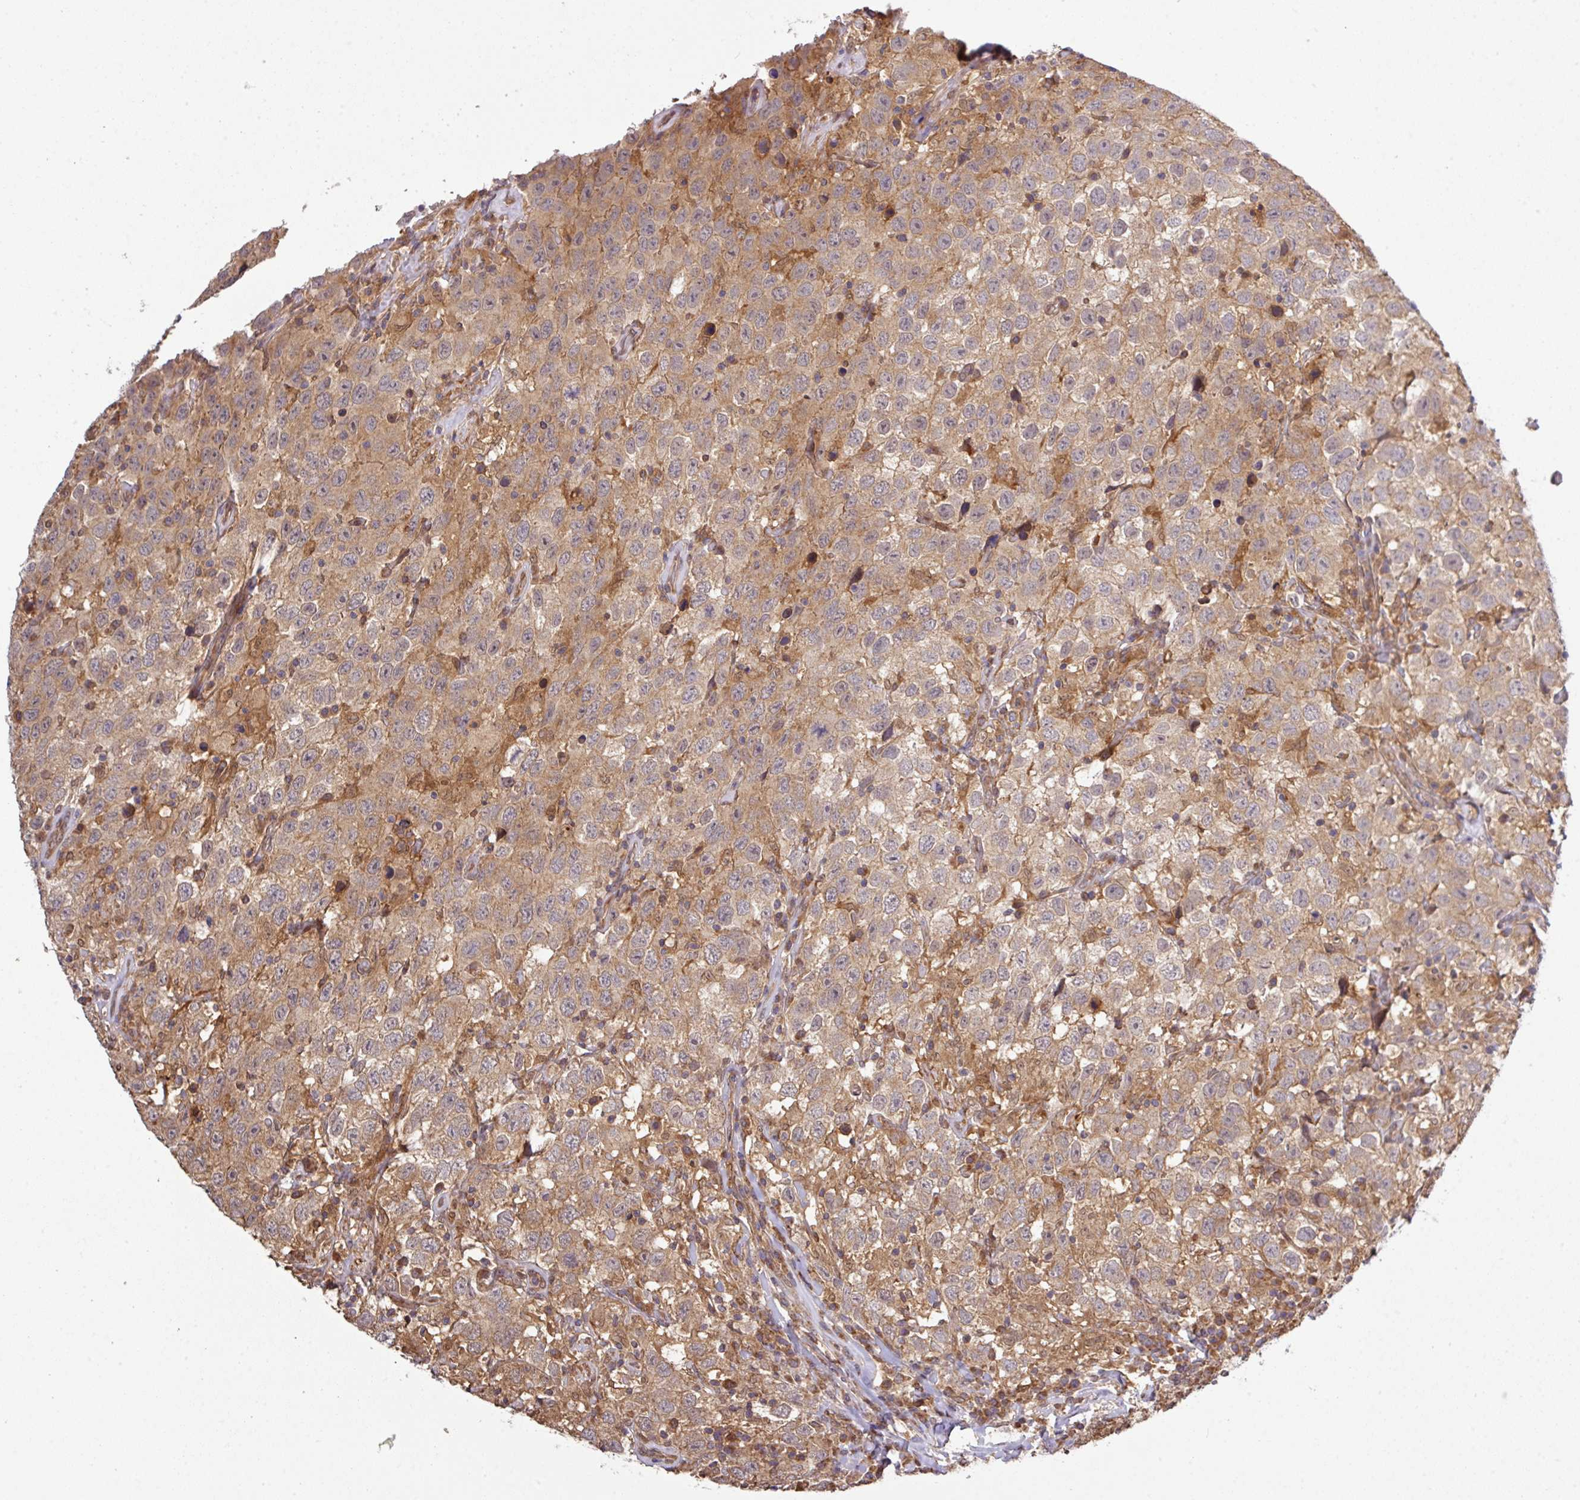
{"staining": {"intensity": "weak", "quantity": ">75%", "location": "cytoplasmic/membranous,nuclear"}, "tissue": "testis cancer", "cell_type": "Tumor cells", "image_type": "cancer", "snomed": [{"axis": "morphology", "description": "Seminoma, NOS"}, {"axis": "topography", "description": "Testis"}], "caption": "The image reveals a brown stain indicating the presence of a protein in the cytoplasmic/membranous and nuclear of tumor cells in testis seminoma.", "gene": "ARPIN", "patient": {"sex": "male", "age": 41}}